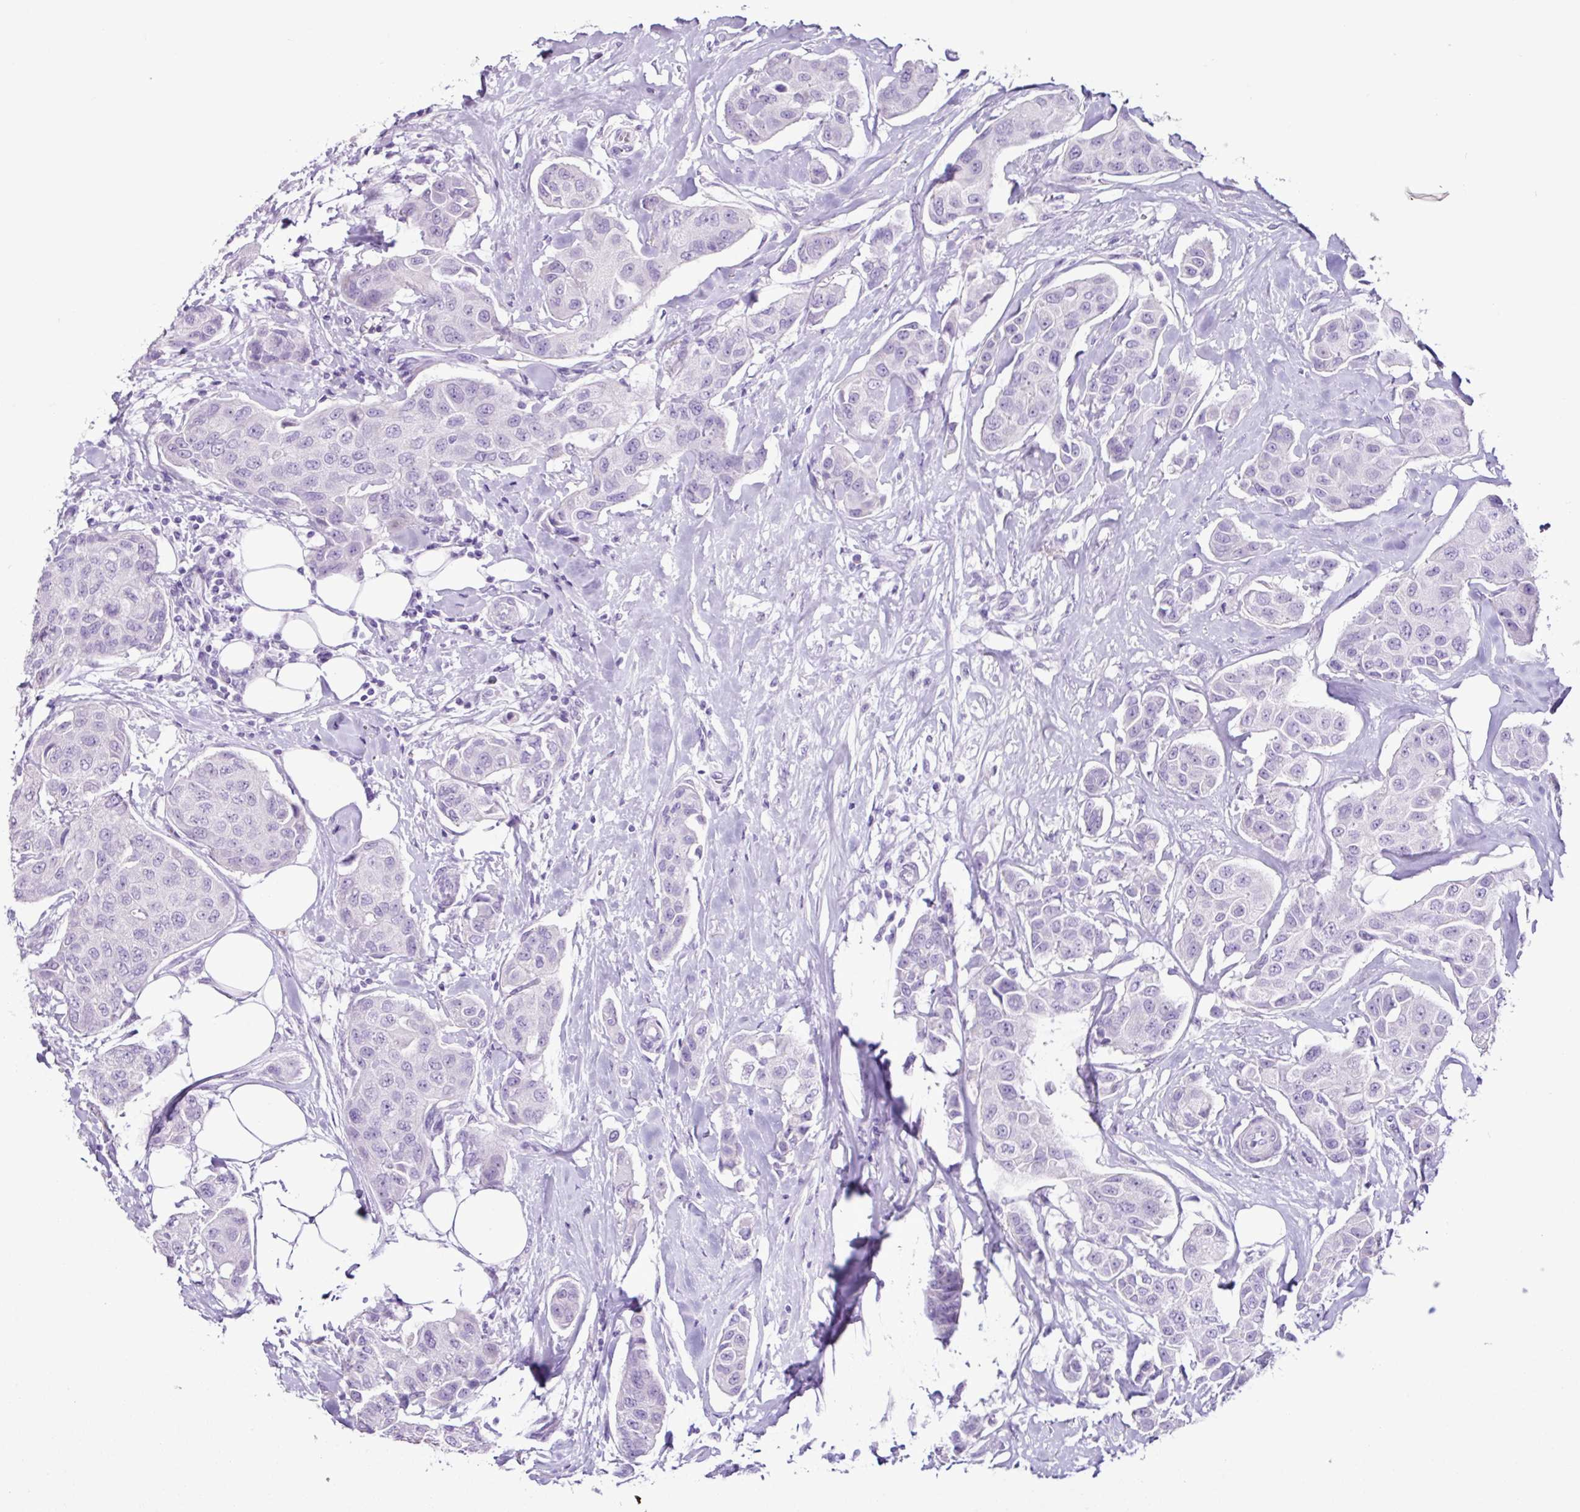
{"staining": {"intensity": "negative", "quantity": "none", "location": "none"}, "tissue": "breast cancer", "cell_type": "Tumor cells", "image_type": "cancer", "snomed": [{"axis": "morphology", "description": "Duct carcinoma"}, {"axis": "topography", "description": "Breast"}, {"axis": "topography", "description": "Lymph node"}], "caption": "DAB (3,3'-diaminobenzidine) immunohistochemical staining of human breast infiltrating ductal carcinoma exhibits no significant expression in tumor cells.", "gene": "PGR", "patient": {"sex": "female", "age": 80}}